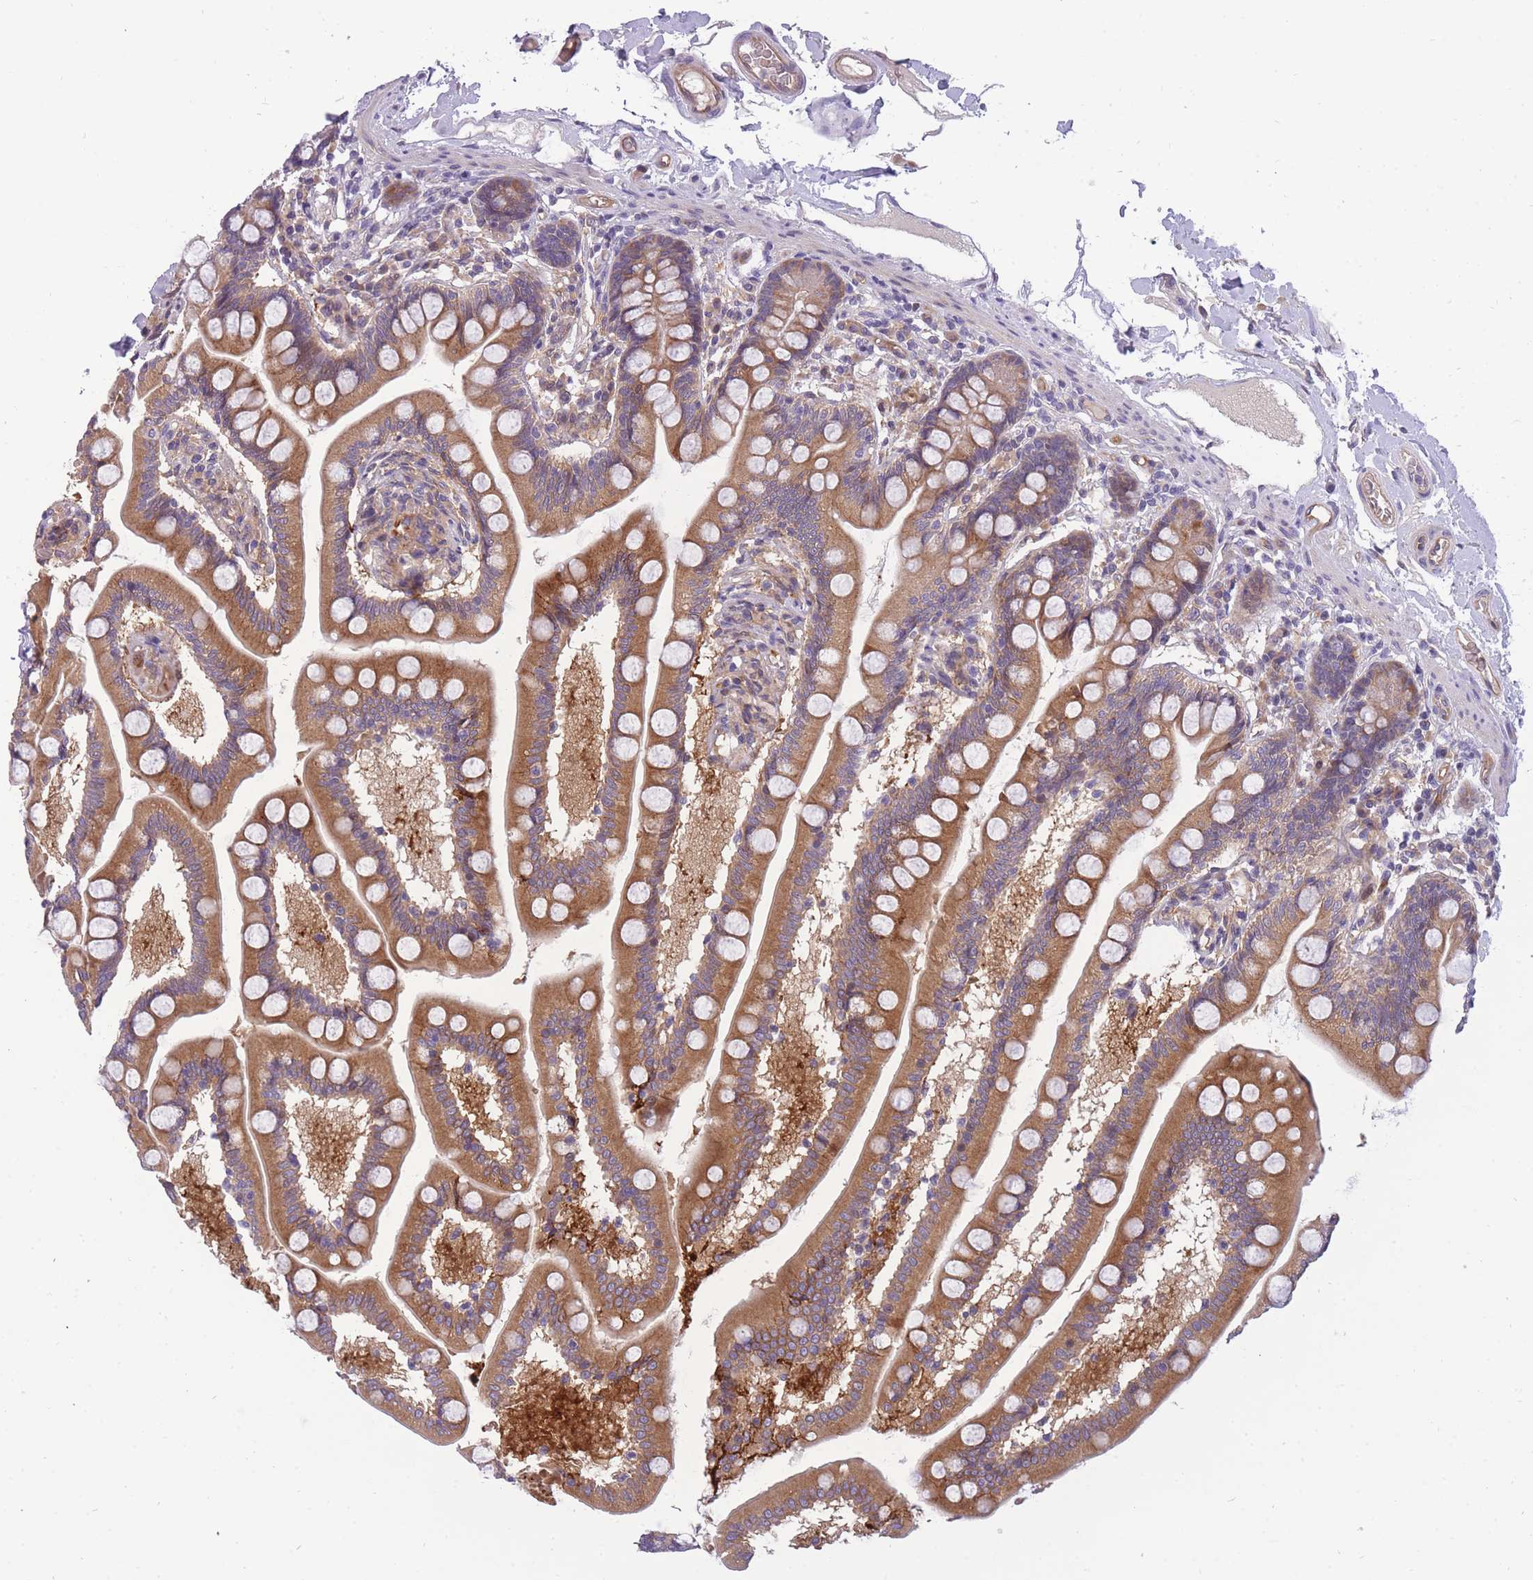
{"staining": {"intensity": "moderate", "quantity": ">75%", "location": "cytoplasmic/membranous"}, "tissue": "small intestine", "cell_type": "Glandular cells", "image_type": "normal", "snomed": [{"axis": "morphology", "description": "Normal tissue, NOS"}, {"axis": "topography", "description": "Small intestine"}], "caption": "Protein expression analysis of normal human small intestine reveals moderate cytoplasmic/membranous staining in approximately >75% of glandular cells.", "gene": "CRYGN", "patient": {"sex": "female", "age": 64}}